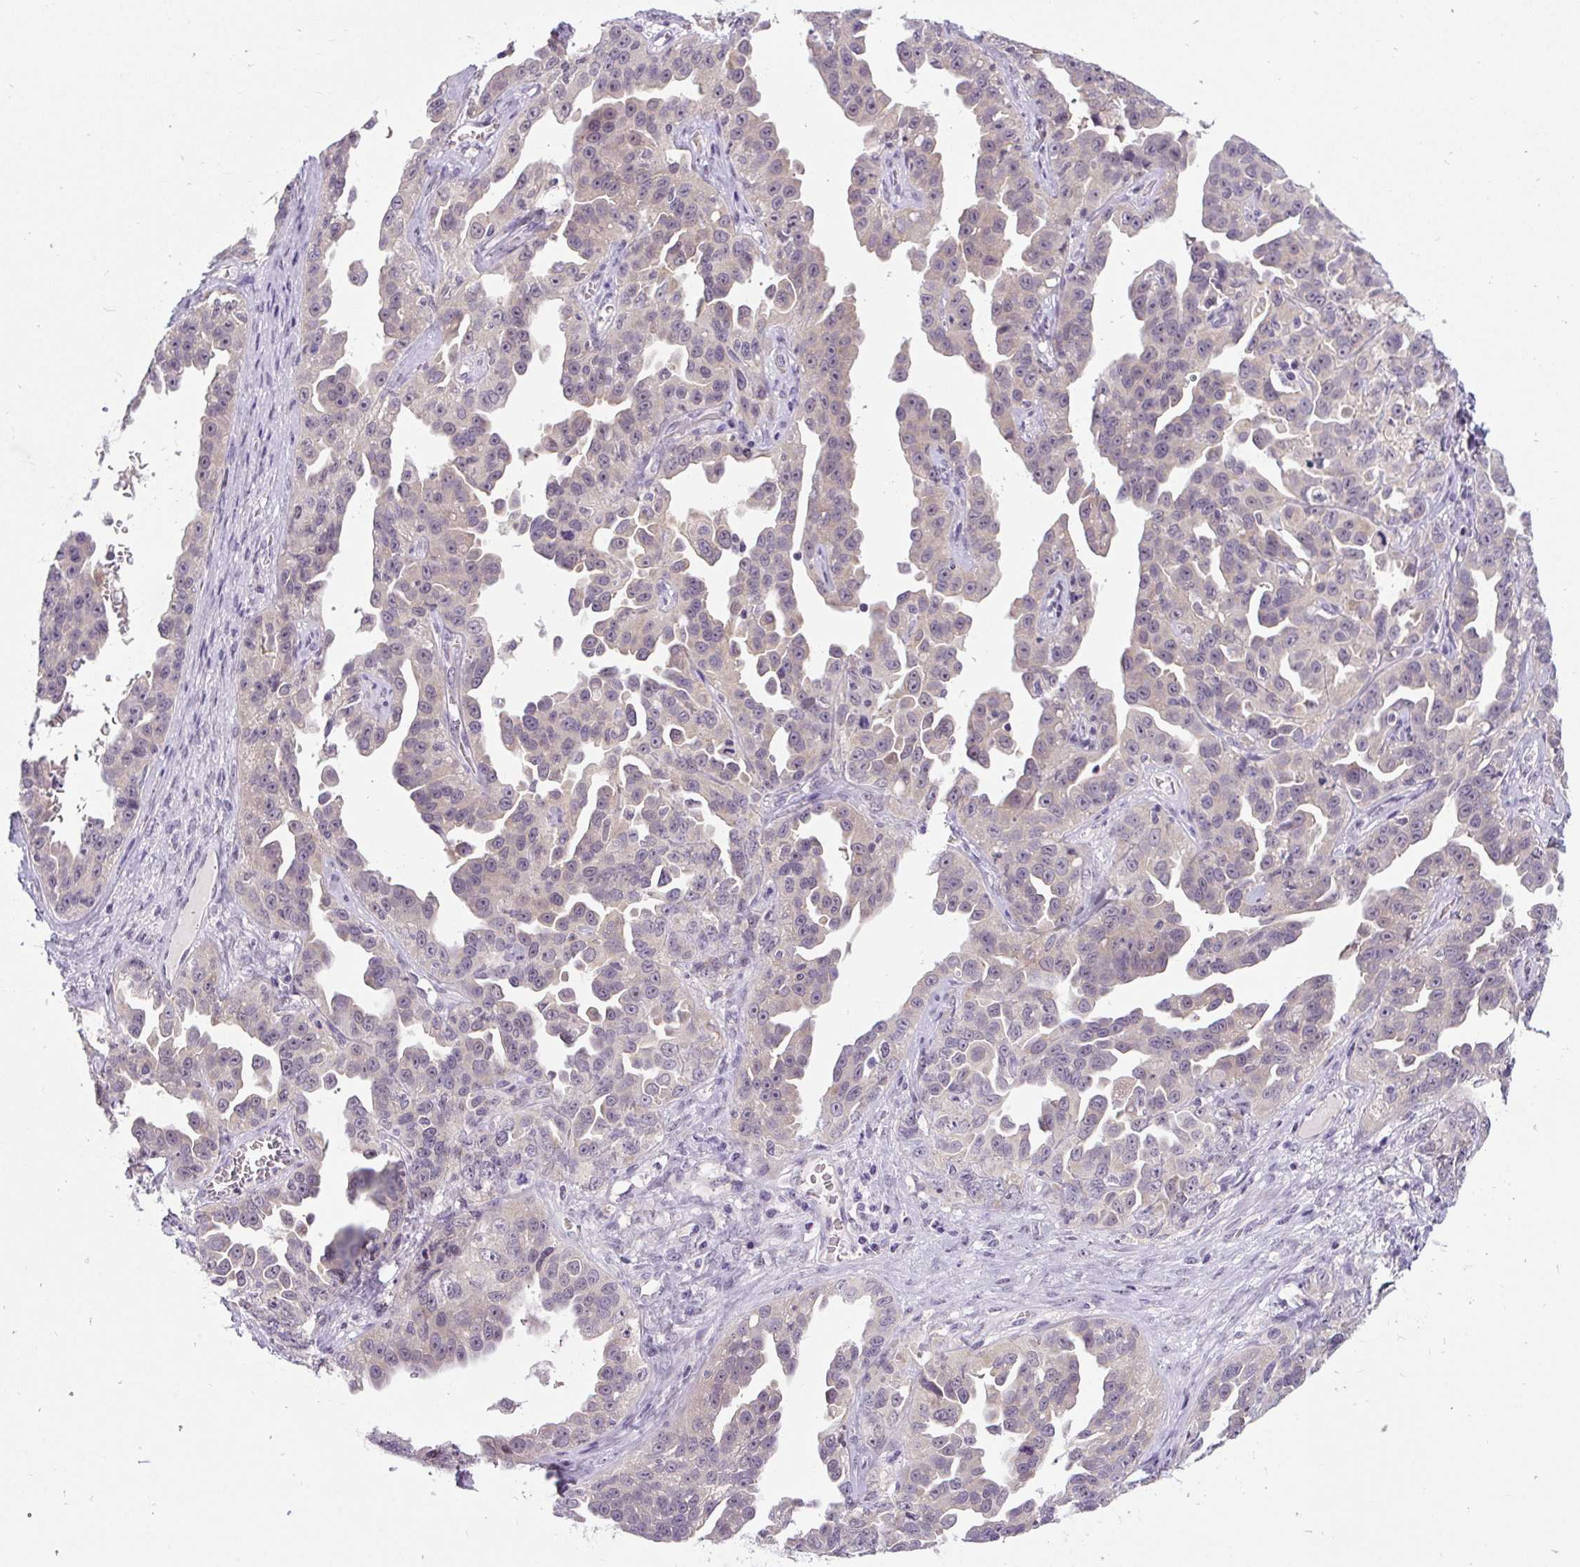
{"staining": {"intensity": "negative", "quantity": "none", "location": "none"}, "tissue": "ovarian cancer", "cell_type": "Tumor cells", "image_type": "cancer", "snomed": [{"axis": "morphology", "description": "Cystadenocarcinoma, serous, NOS"}, {"axis": "topography", "description": "Ovary"}], "caption": "IHC photomicrograph of neoplastic tissue: human serous cystadenocarcinoma (ovarian) stained with DAB reveals no significant protein positivity in tumor cells.", "gene": "FAM117B", "patient": {"sex": "female", "age": 75}}